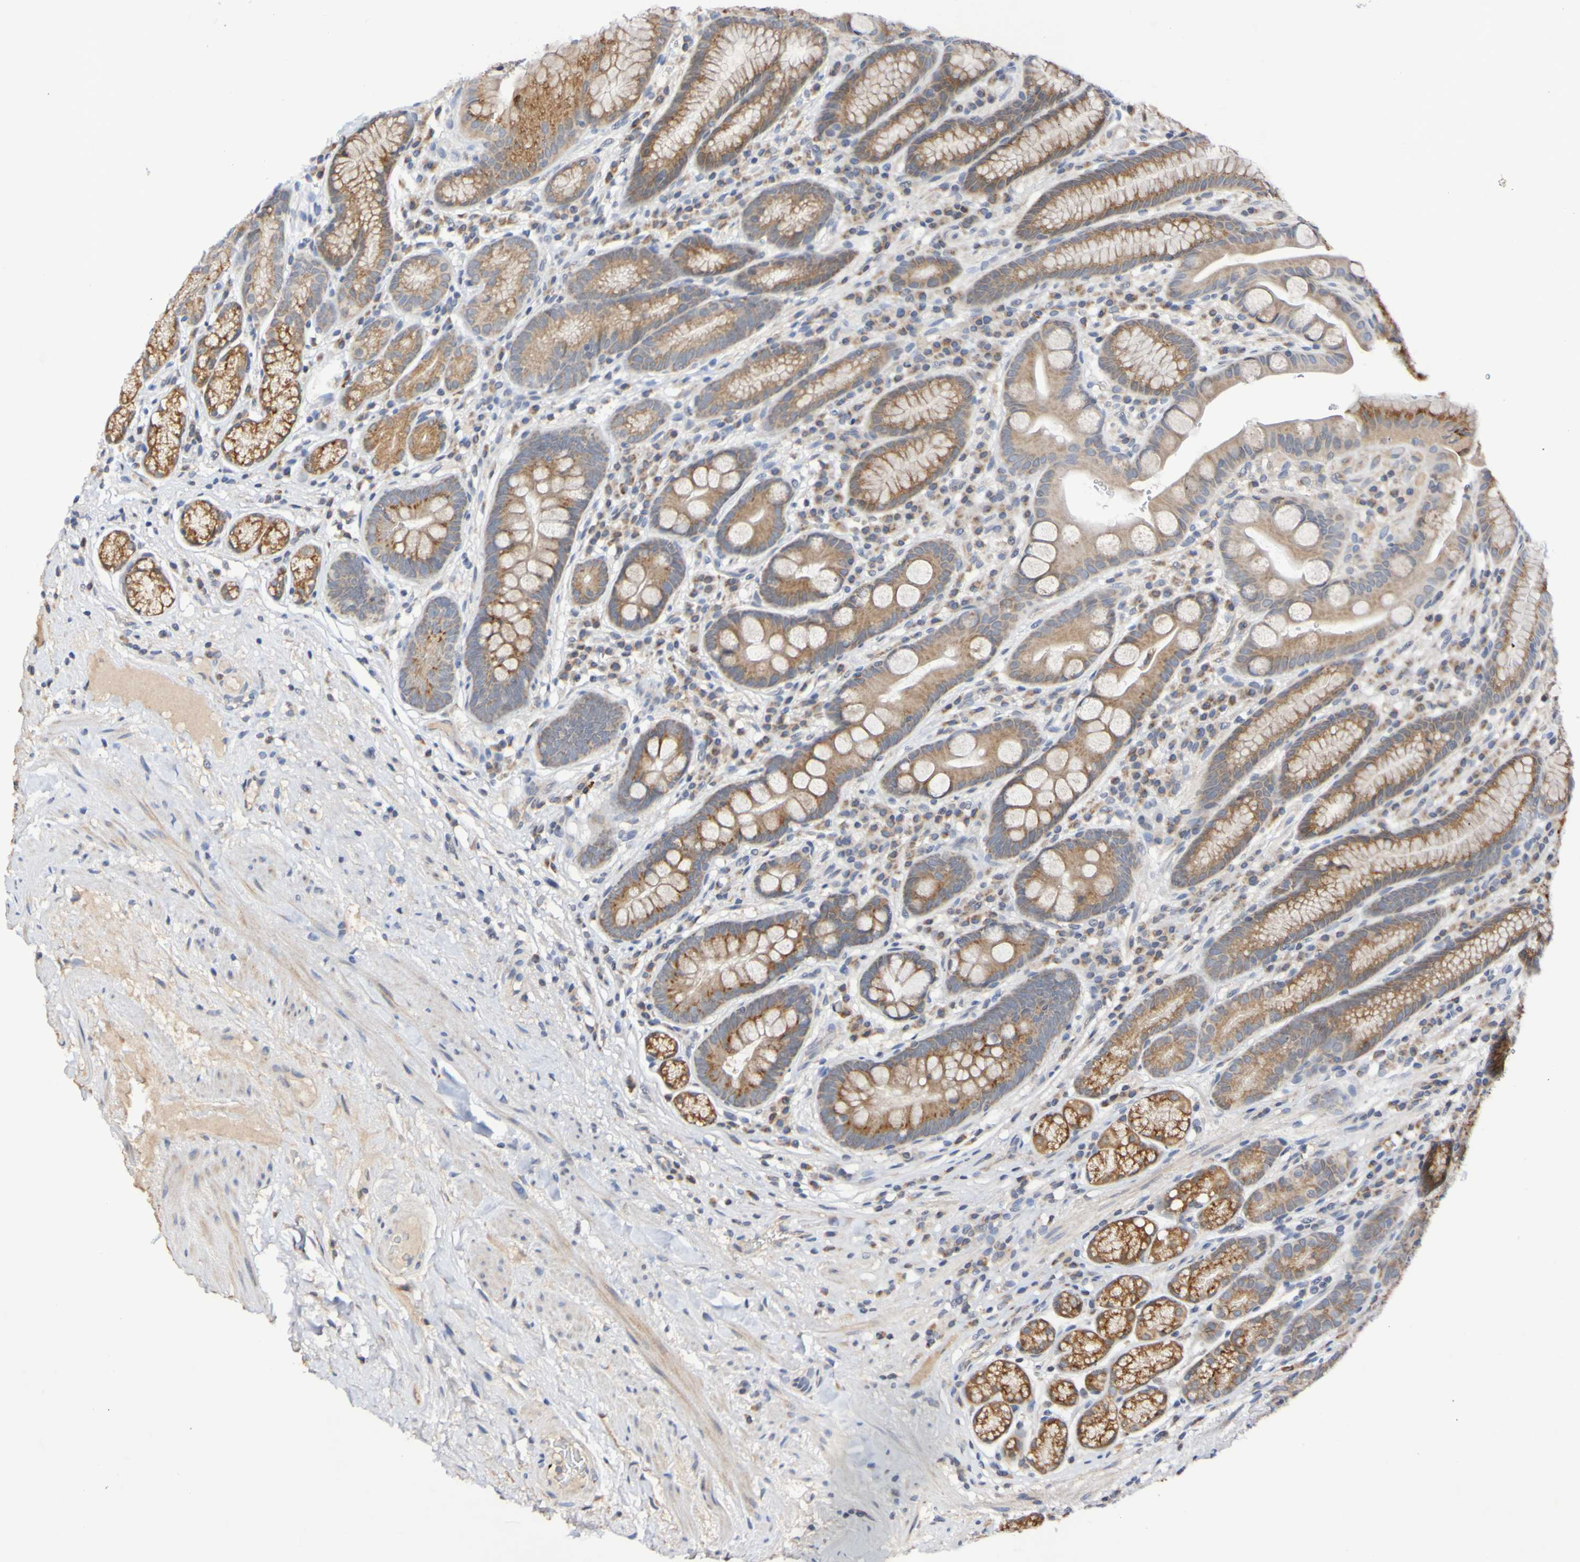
{"staining": {"intensity": "strong", "quantity": "<25%", "location": "cytoplasmic/membranous"}, "tissue": "stomach", "cell_type": "Glandular cells", "image_type": "normal", "snomed": [{"axis": "morphology", "description": "Normal tissue, NOS"}, {"axis": "topography", "description": "Stomach, lower"}], "caption": "DAB (3,3'-diaminobenzidine) immunohistochemical staining of benign stomach displays strong cytoplasmic/membranous protein expression in approximately <25% of glandular cells.", "gene": "PTP4A2", "patient": {"sex": "male", "age": 52}}